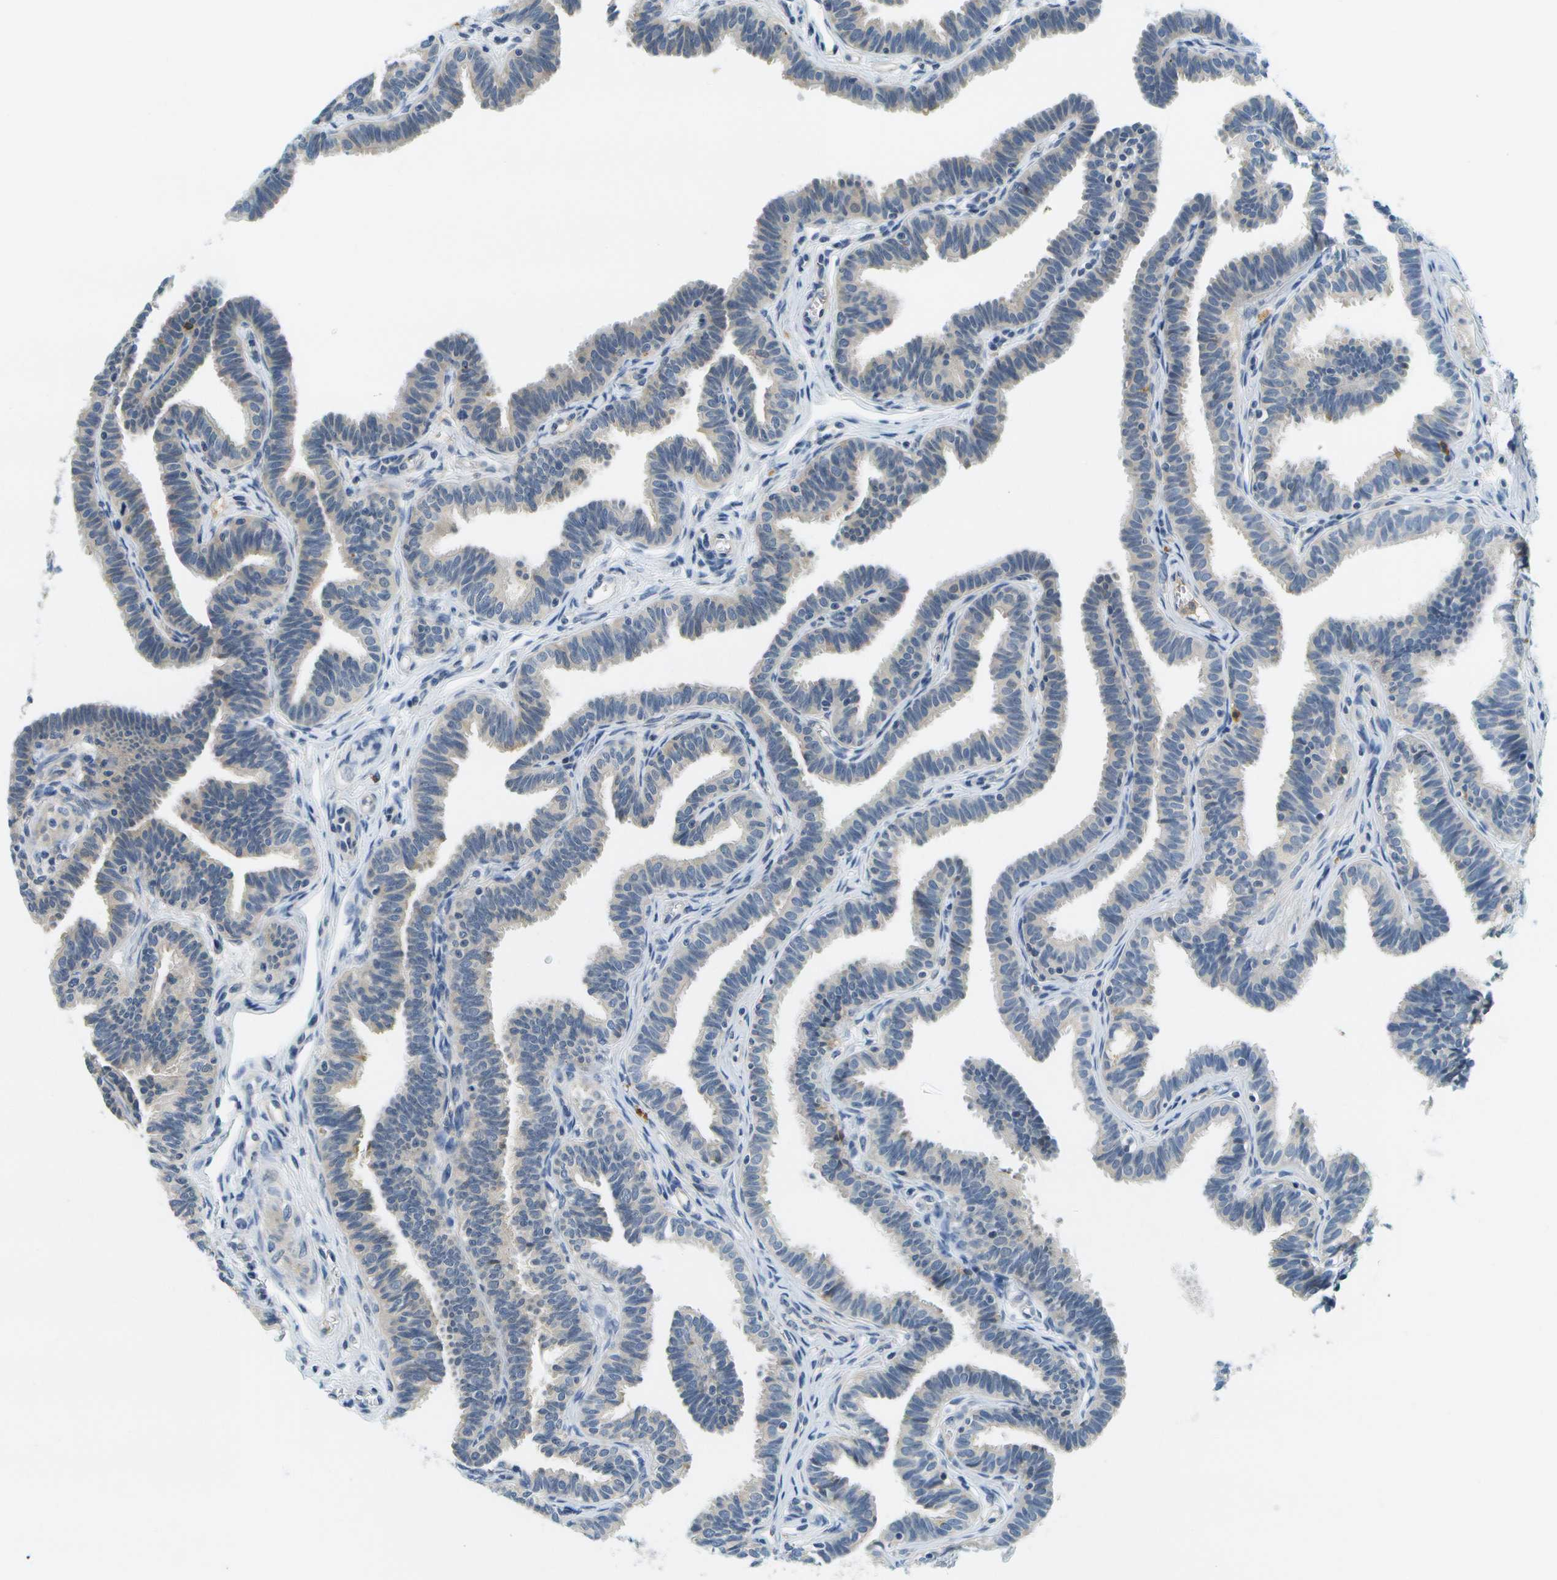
{"staining": {"intensity": "negative", "quantity": "none", "location": "none"}, "tissue": "fallopian tube", "cell_type": "Glandular cells", "image_type": "normal", "snomed": [{"axis": "morphology", "description": "Normal tissue, NOS"}, {"axis": "topography", "description": "Fallopian tube"}, {"axis": "topography", "description": "Ovary"}], "caption": "IHC of normal fallopian tube shows no positivity in glandular cells. (Stains: DAB (3,3'-diaminobenzidine) IHC with hematoxylin counter stain, Microscopy: brightfield microscopy at high magnification).", "gene": "RASGRP2", "patient": {"sex": "female", "age": 23}}